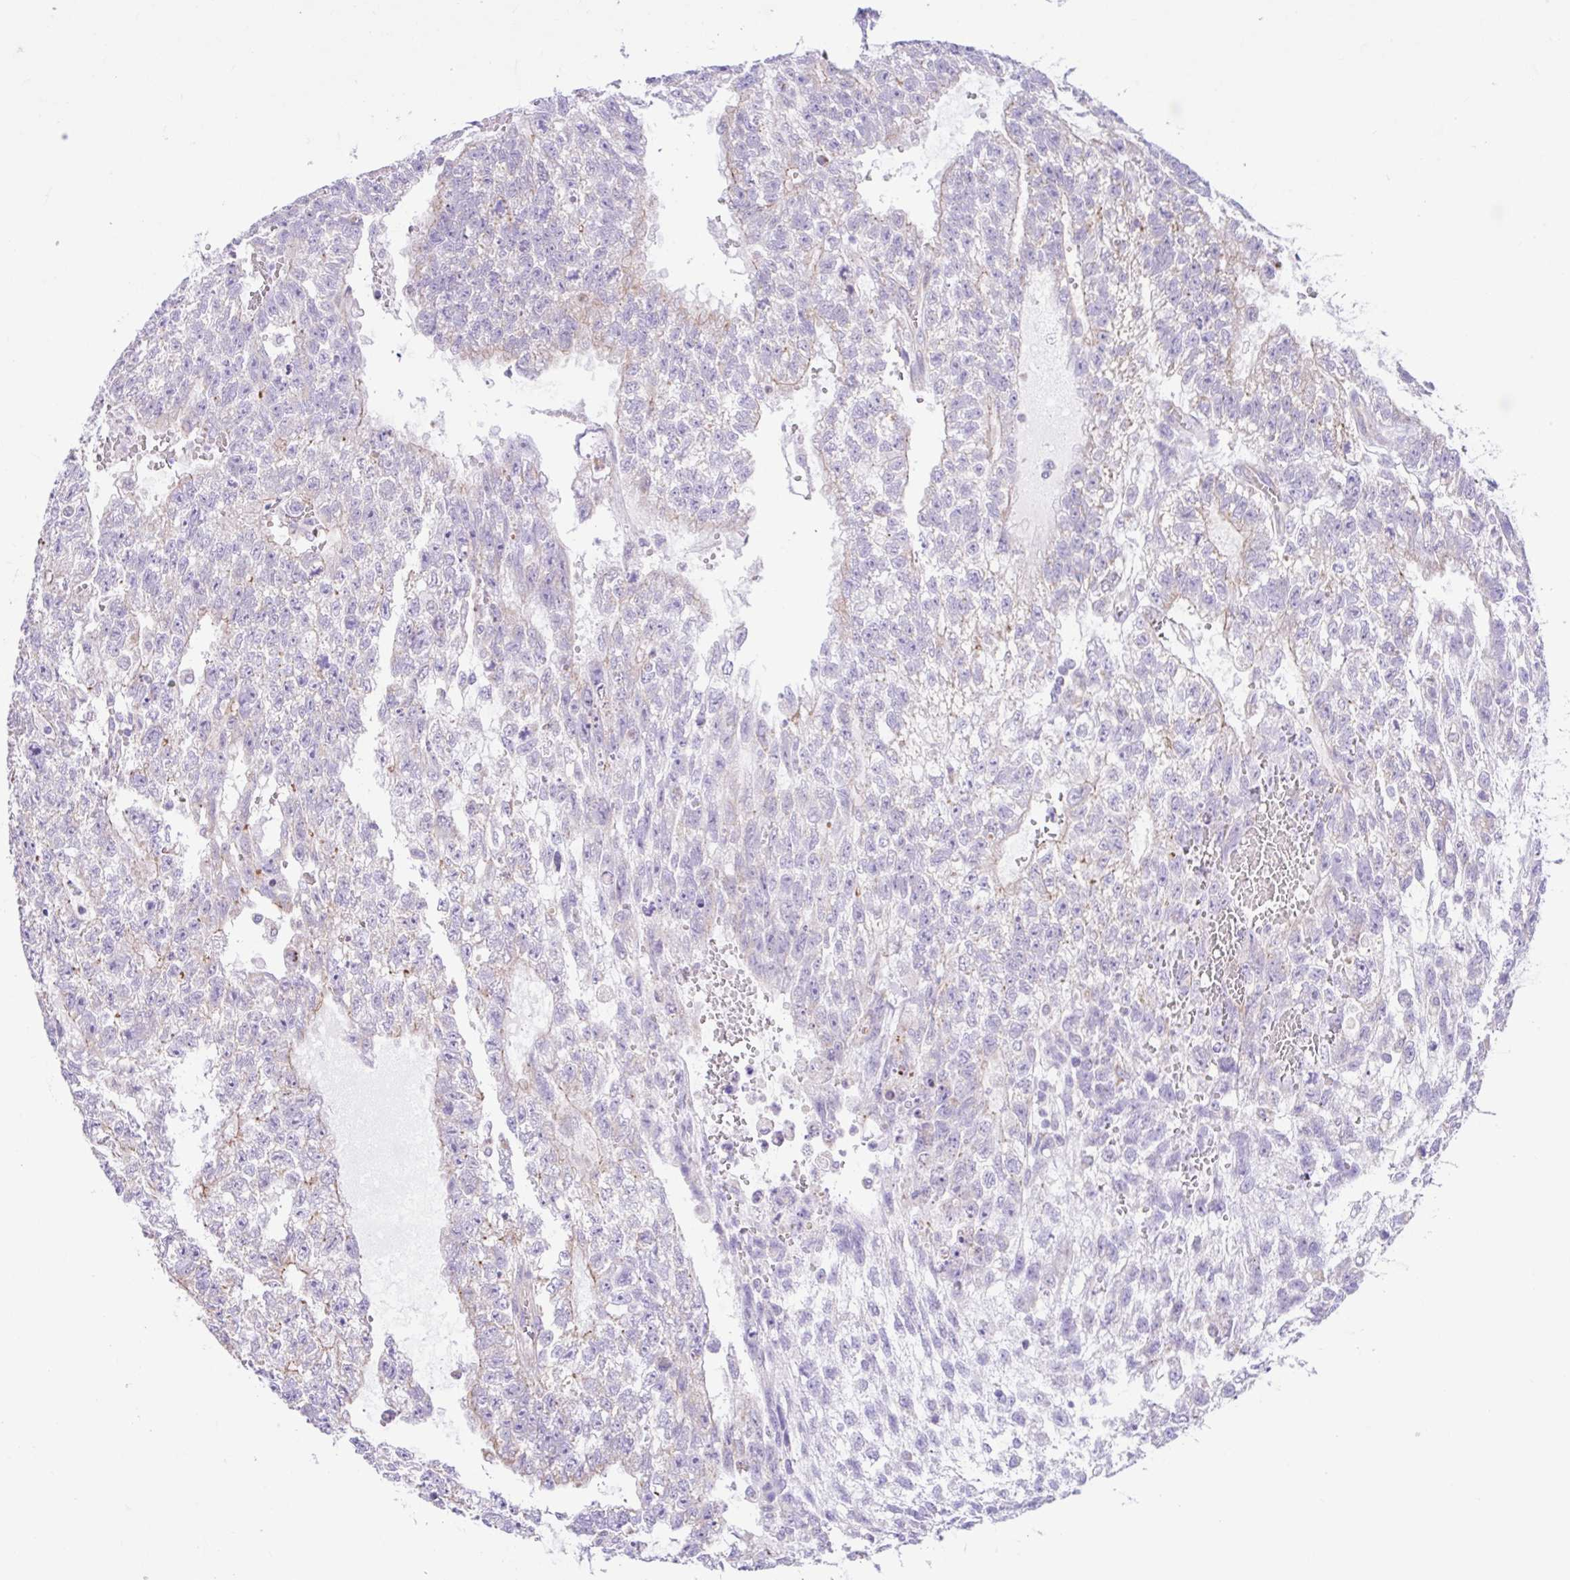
{"staining": {"intensity": "negative", "quantity": "none", "location": "none"}, "tissue": "testis cancer", "cell_type": "Tumor cells", "image_type": "cancer", "snomed": [{"axis": "morphology", "description": "Carcinoma, Embryonal, NOS"}, {"axis": "topography", "description": "Testis"}], "caption": "There is no significant positivity in tumor cells of embryonal carcinoma (testis). (IHC, brightfield microscopy, high magnification).", "gene": "NDUFS2", "patient": {"sex": "male", "age": 26}}